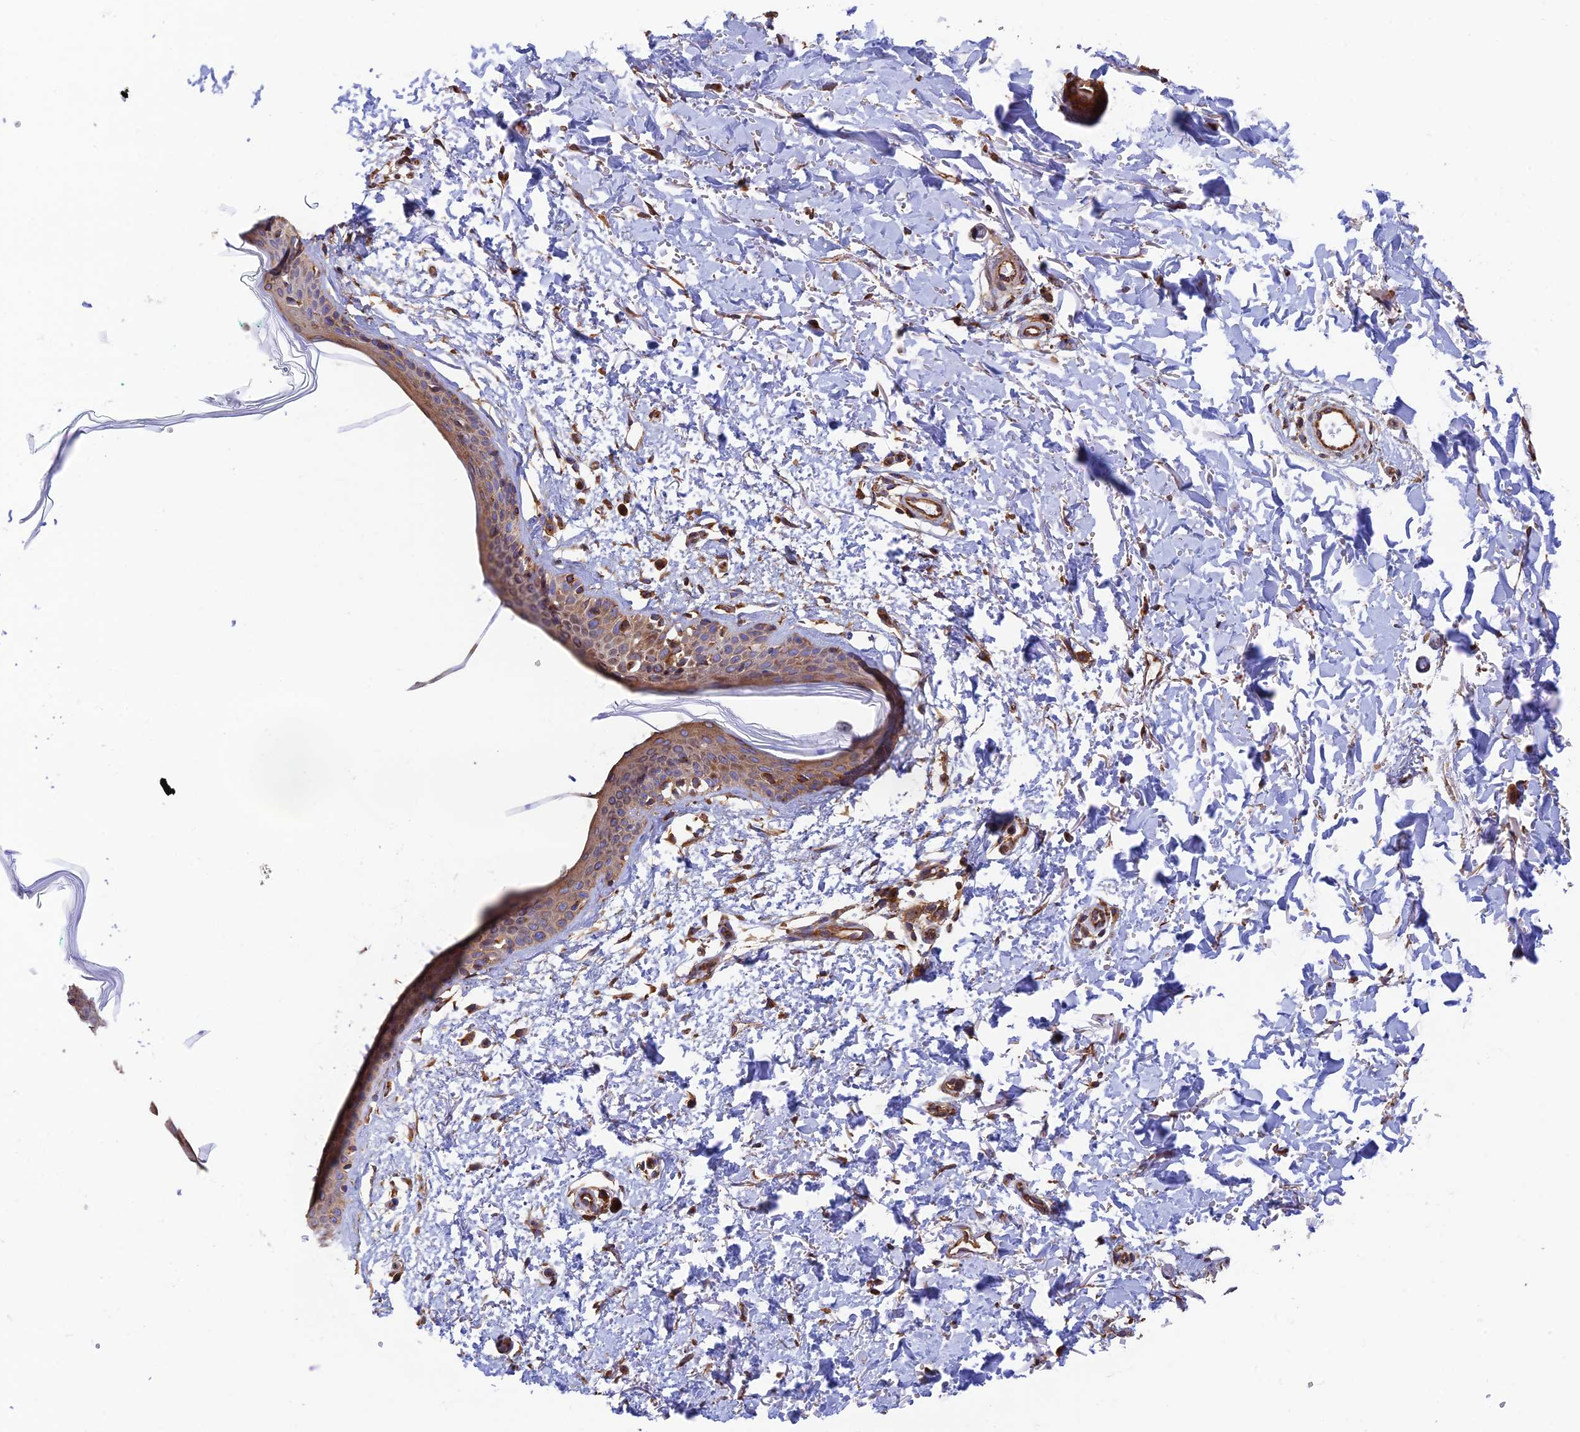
{"staining": {"intensity": "moderate", "quantity": ">75%", "location": "cytoplasmic/membranous"}, "tissue": "skin", "cell_type": "Fibroblasts", "image_type": "normal", "snomed": [{"axis": "morphology", "description": "Normal tissue, NOS"}, {"axis": "topography", "description": "Skin"}], "caption": "Approximately >75% of fibroblasts in unremarkable human skin exhibit moderate cytoplasmic/membranous protein positivity as visualized by brown immunohistochemical staining.", "gene": "DCTN2", "patient": {"sex": "male", "age": 66}}